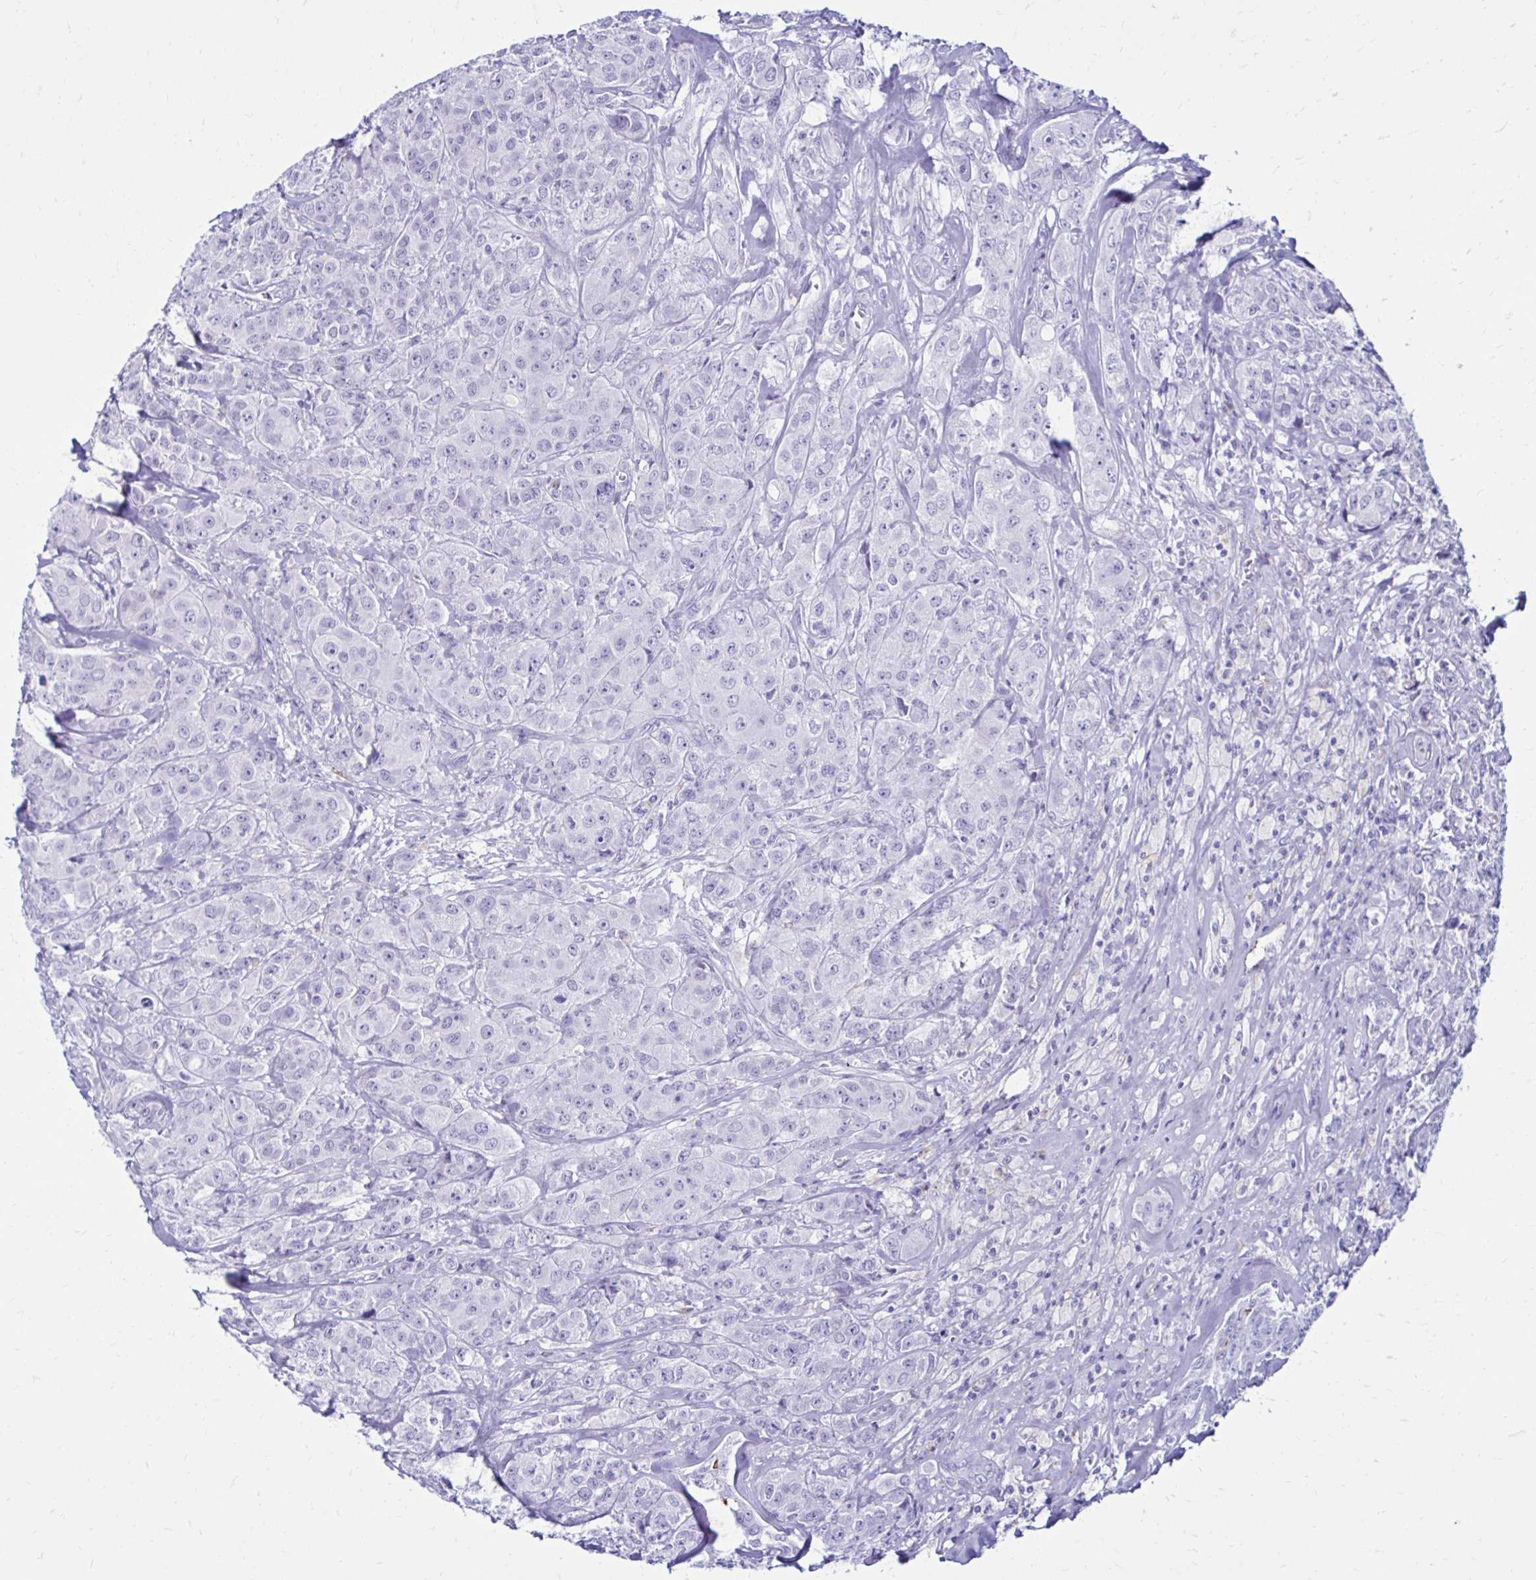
{"staining": {"intensity": "negative", "quantity": "none", "location": "none"}, "tissue": "breast cancer", "cell_type": "Tumor cells", "image_type": "cancer", "snomed": [{"axis": "morphology", "description": "Normal tissue, NOS"}, {"axis": "morphology", "description": "Duct carcinoma"}, {"axis": "topography", "description": "Breast"}], "caption": "Protein analysis of breast infiltrating ductal carcinoma demonstrates no significant expression in tumor cells. Brightfield microscopy of immunohistochemistry stained with DAB (brown) and hematoxylin (blue), captured at high magnification.", "gene": "CST5", "patient": {"sex": "female", "age": 43}}